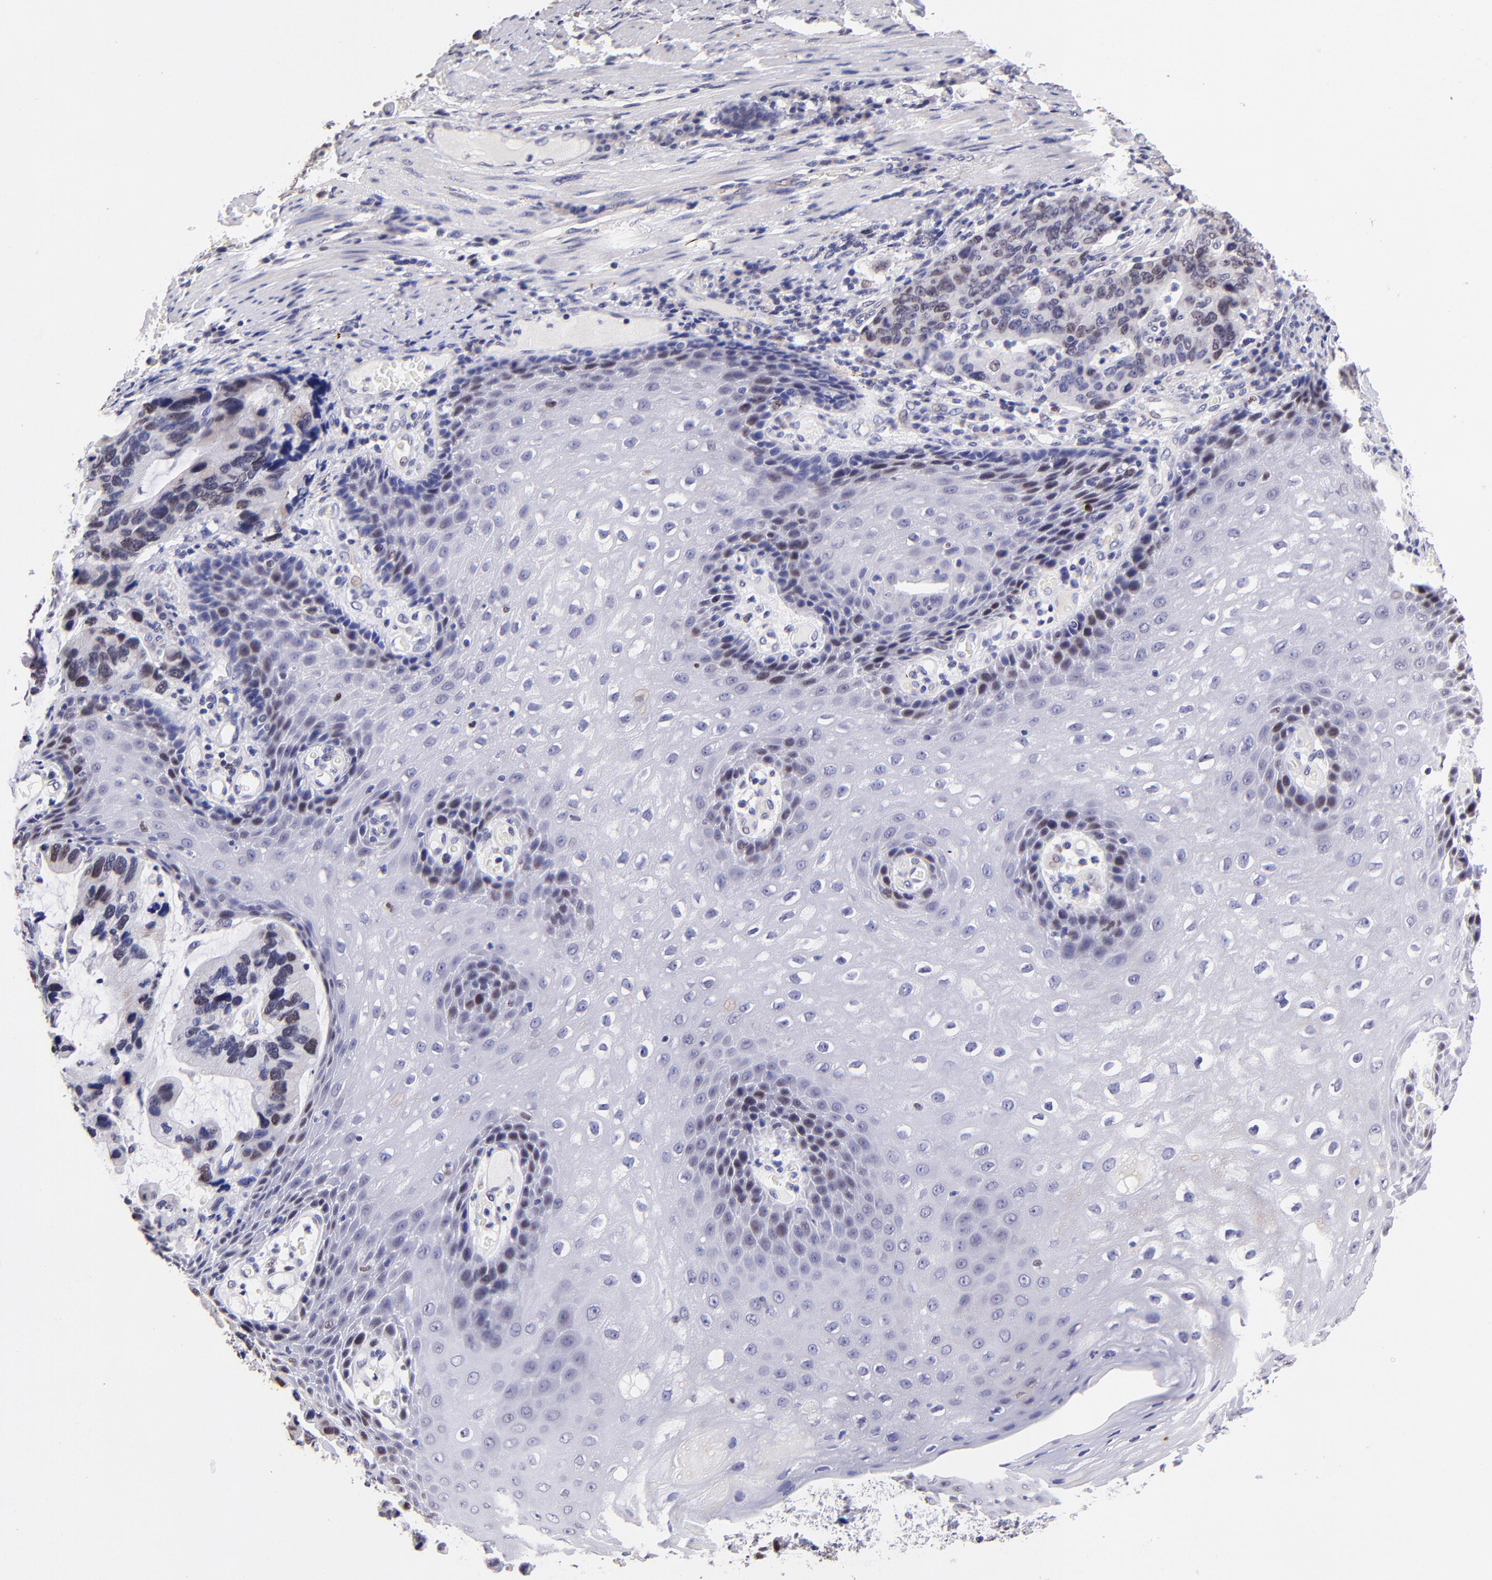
{"staining": {"intensity": "moderate", "quantity": "25%-75%", "location": "nuclear"}, "tissue": "stomach cancer", "cell_type": "Tumor cells", "image_type": "cancer", "snomed": [{"axis": "morphology", "description": "Adenocarcinoma, NOS"}, {"axis": "topography", "description": "Esophagus"}, {"axis": "topography", "description": "Stomach"}], "caption": "Immunohistochemistry micrograph of stomach adenocarcinoma stained for a protein (brown), which exhibits medium levels of moderate nuclear staining in about 25%-75% of tumor cells.", "gene": "DNMT1", "patient": {"sex": "male", "age": 74}}